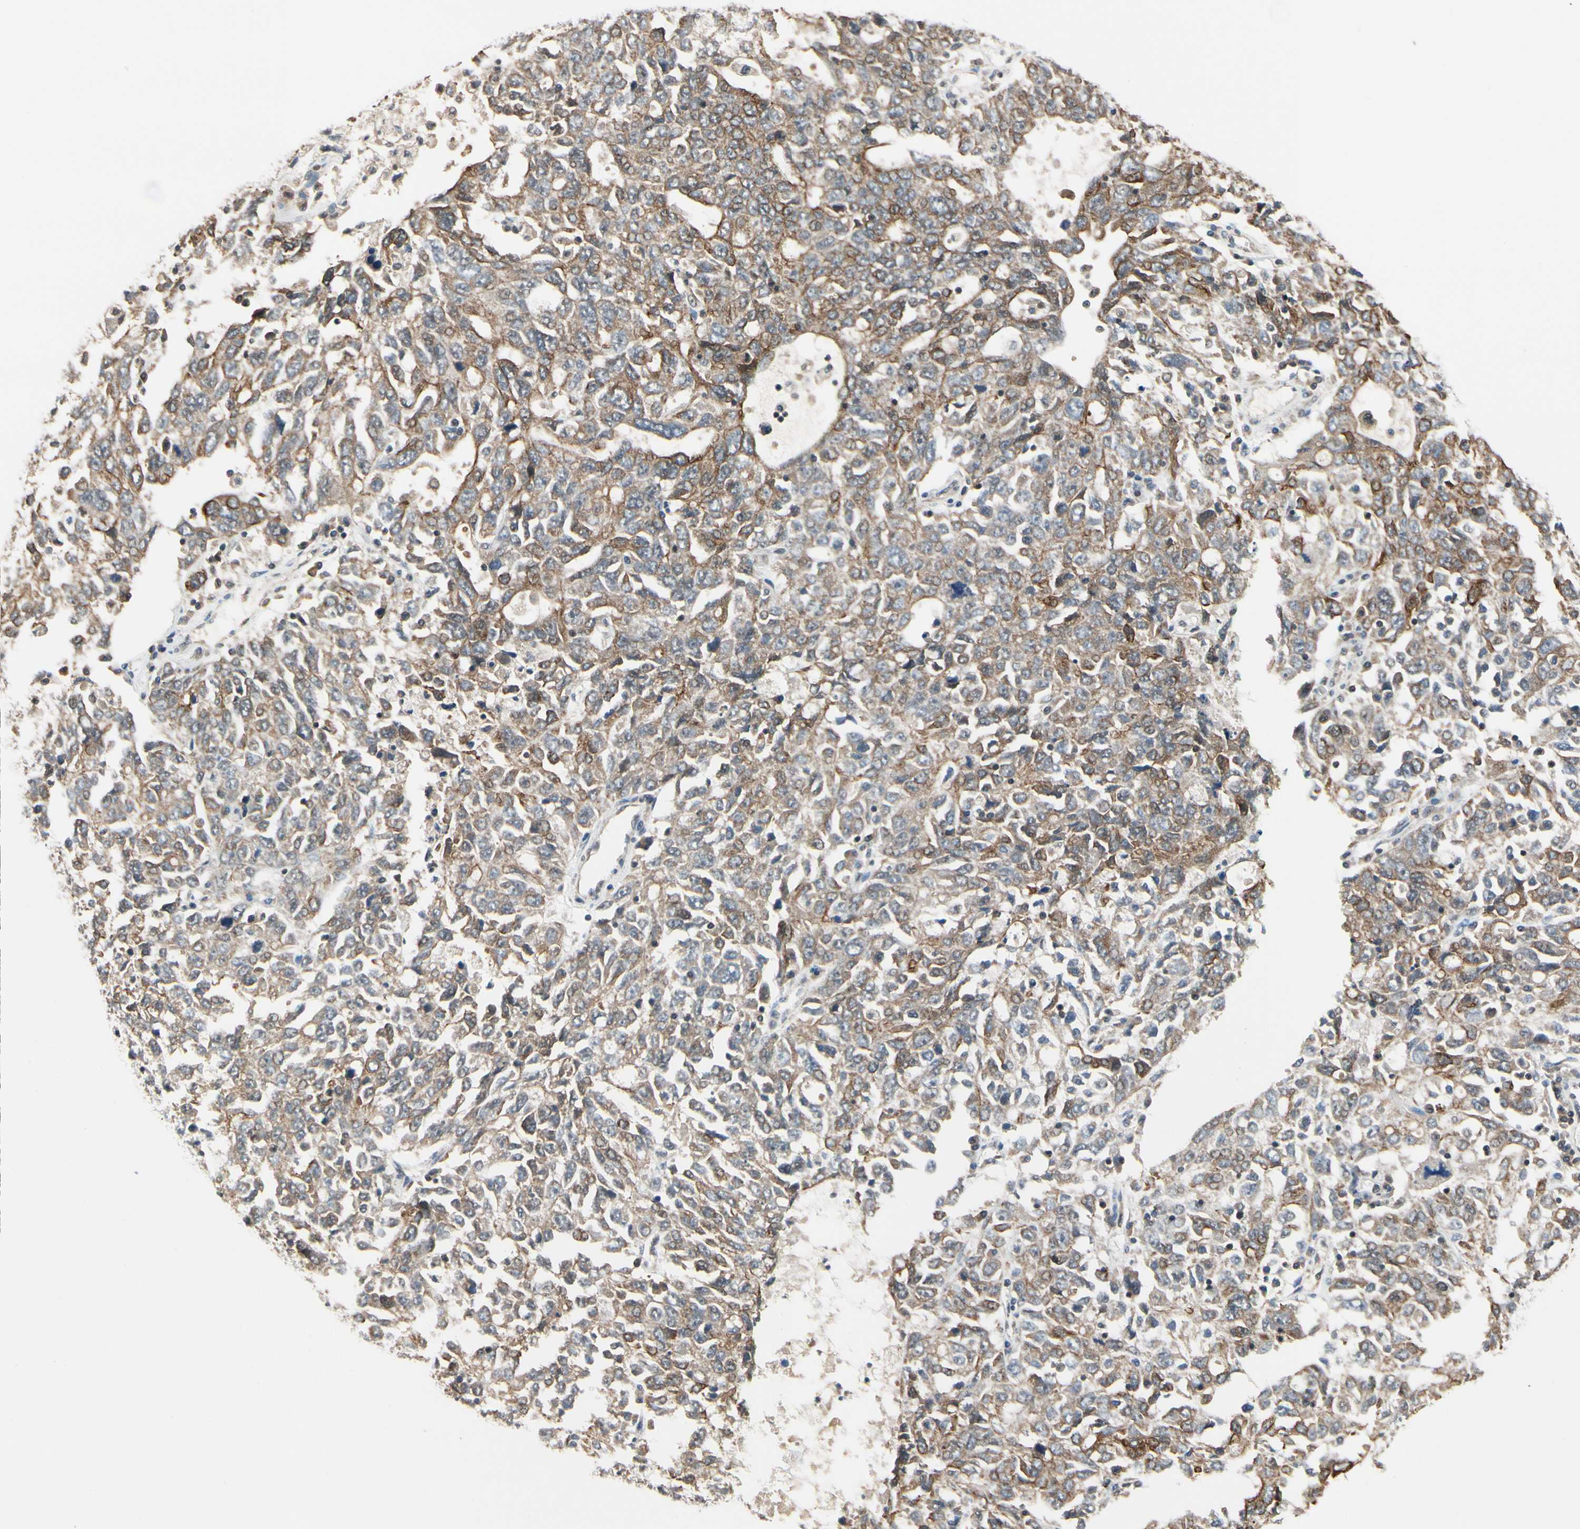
{"staining": {"intensity": "moderate", "quantity": ">75%", "location": "cytoplasmic/membranous"}, "tissue": "ovarian cancer", "cell_type": "Tumor cells", "image_type": "cancer", "snomed": [{"axis": "morphology", "description": "Carcinoma, endometroid"}, {"axis": "topography", "description": "Ovary"}], "caption": "Immunohistochemical staining of ovarian endometroid carcinoma exhibits medium levels of moderate cytoplasmic/membranous protein staining in about >75% of tumor cells.", "gene": "TAF12", "patient": {"sex": "female", "age": 62}}